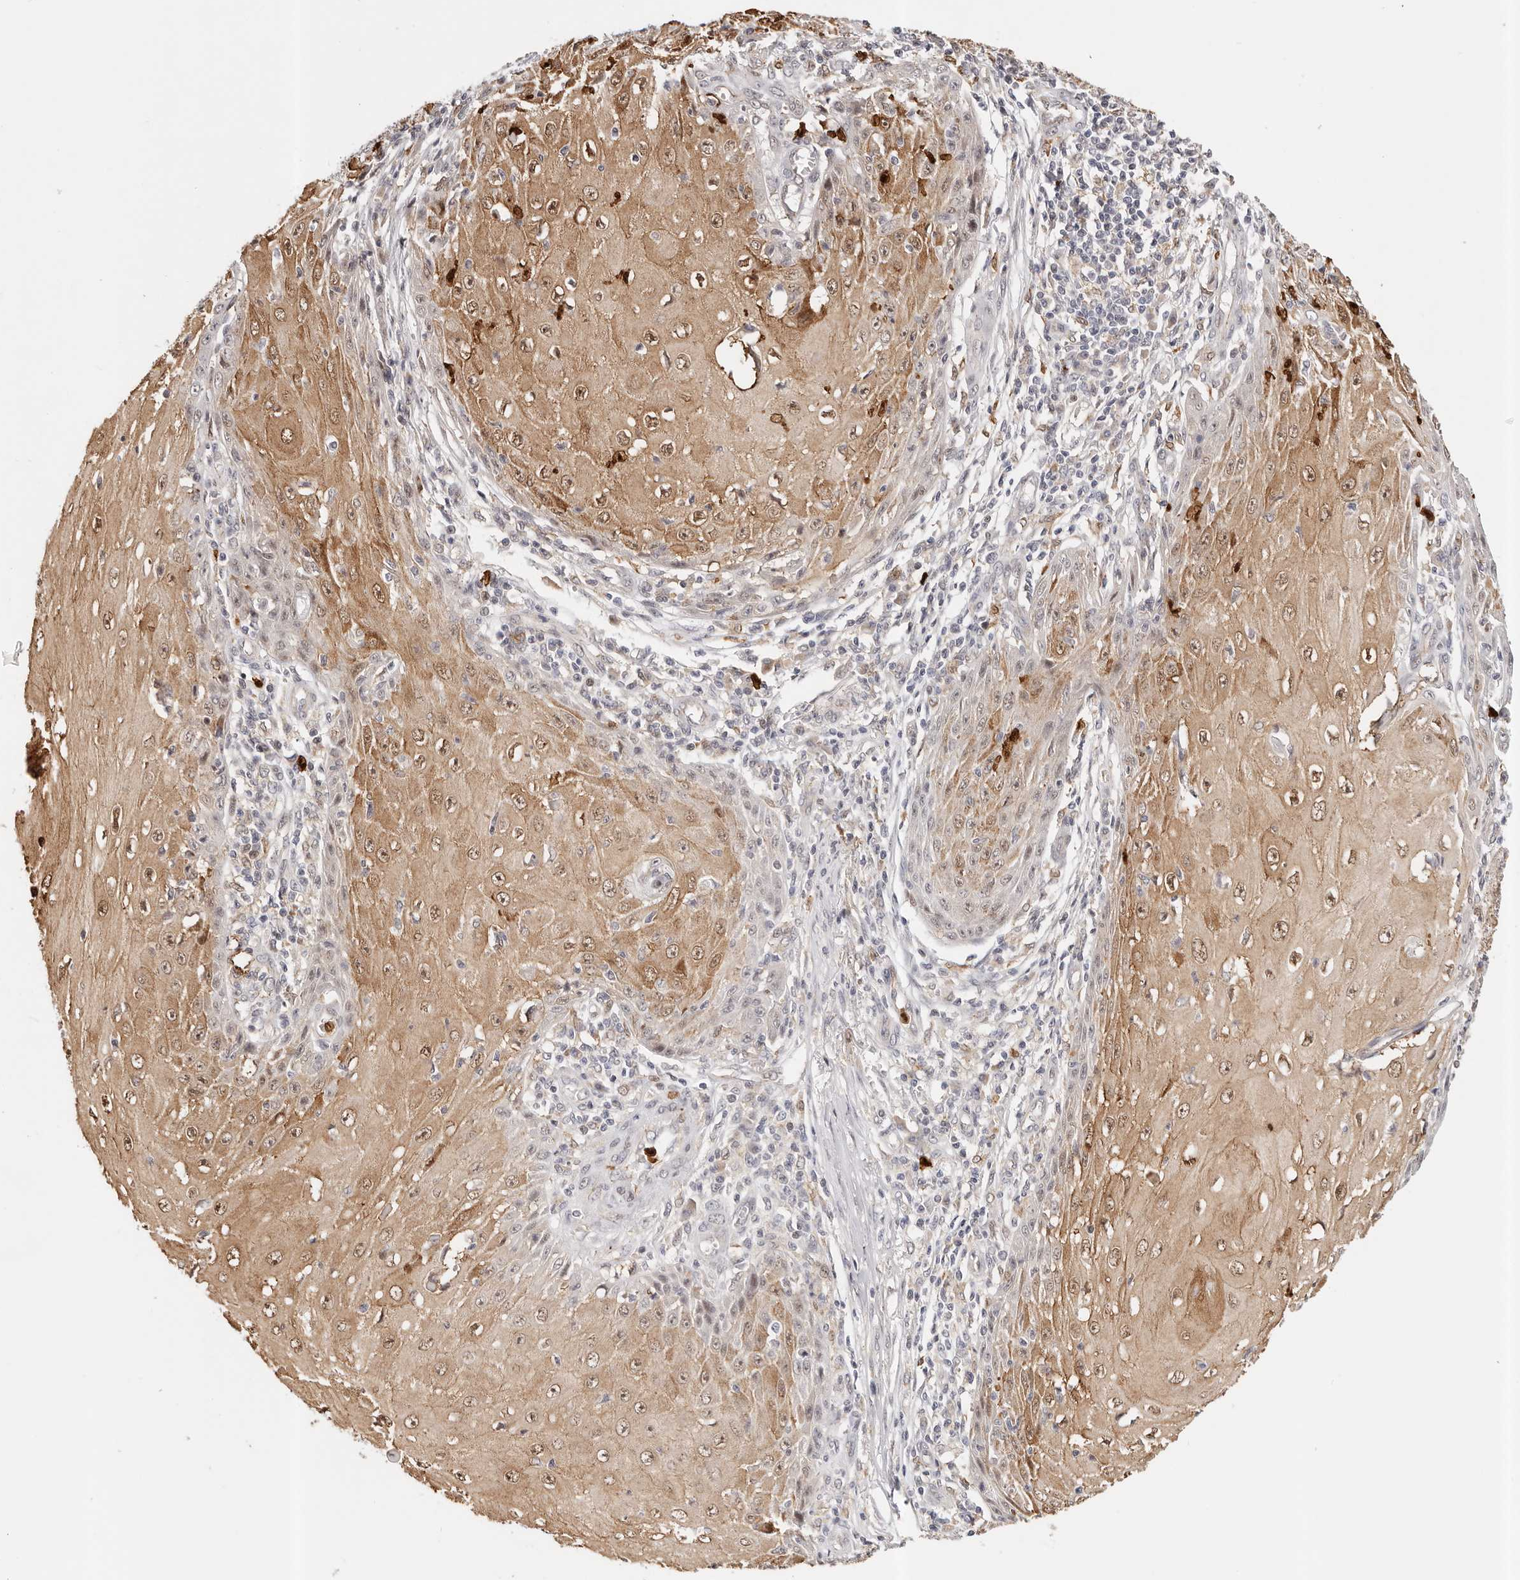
{"staining": {"intensity": "moderate", "quantity": ">75%", "location": "cytoplasmic/membranous"}, "tissue": "skin cancer", "cell_type": "Tumor cells", "image_type": "cancer", "snomed": [{"axis": "morphology", "description": "Squamous cell carcinoma, NOS"}, {"axis": "topography", "description": "Skin"}], "caption": "A brown stain labels moderate cytoplasmic/membranous expression of a protein in human squamous cell carcinoma (skin) tumor cells.", "gene": "AFDN", "patient": {"sex": "female", "age": 73}}